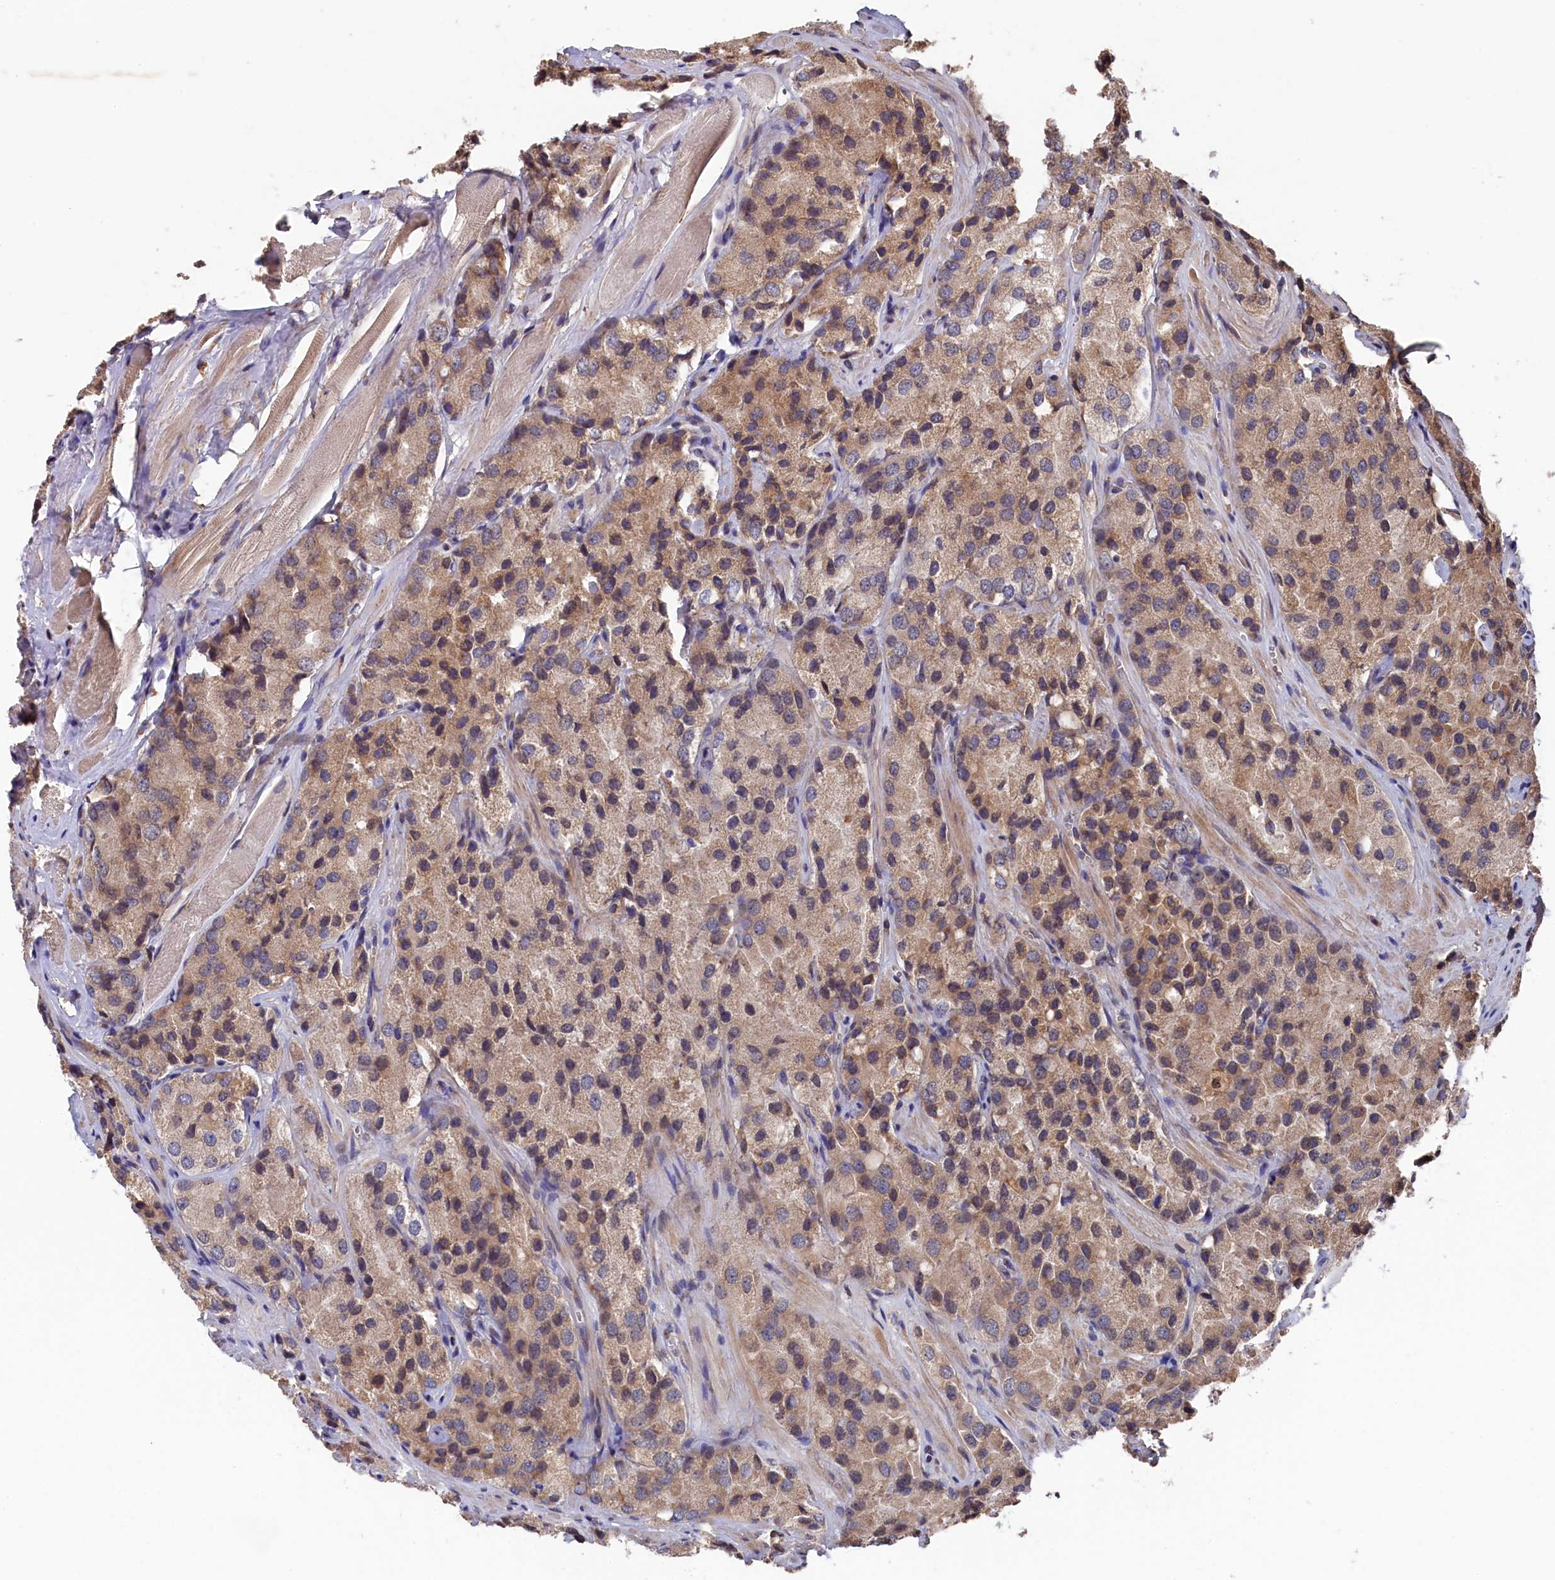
{"staining": {"intensity": "weak", "quantity": ">75%", "location": "cytoplasmic/membranous"}, "tissue": "prostate cancer", "cell_type": "Tumor cells", "image_type": "cancer", "snomed": [{"axis": "morphology", "description": "Adenocarcinoma, High grade"}, {"axis": "topography", "description": "Prostate"}], "caption": "IHC photomicrograph of prostate cancer stained for a protein (brown), which displays low levels of weak cytoplasmic/membranous positivity in about >75% of tumor cells.", "gene": "SLC12A4", "patient": {"sex": "male", "age": 66}}